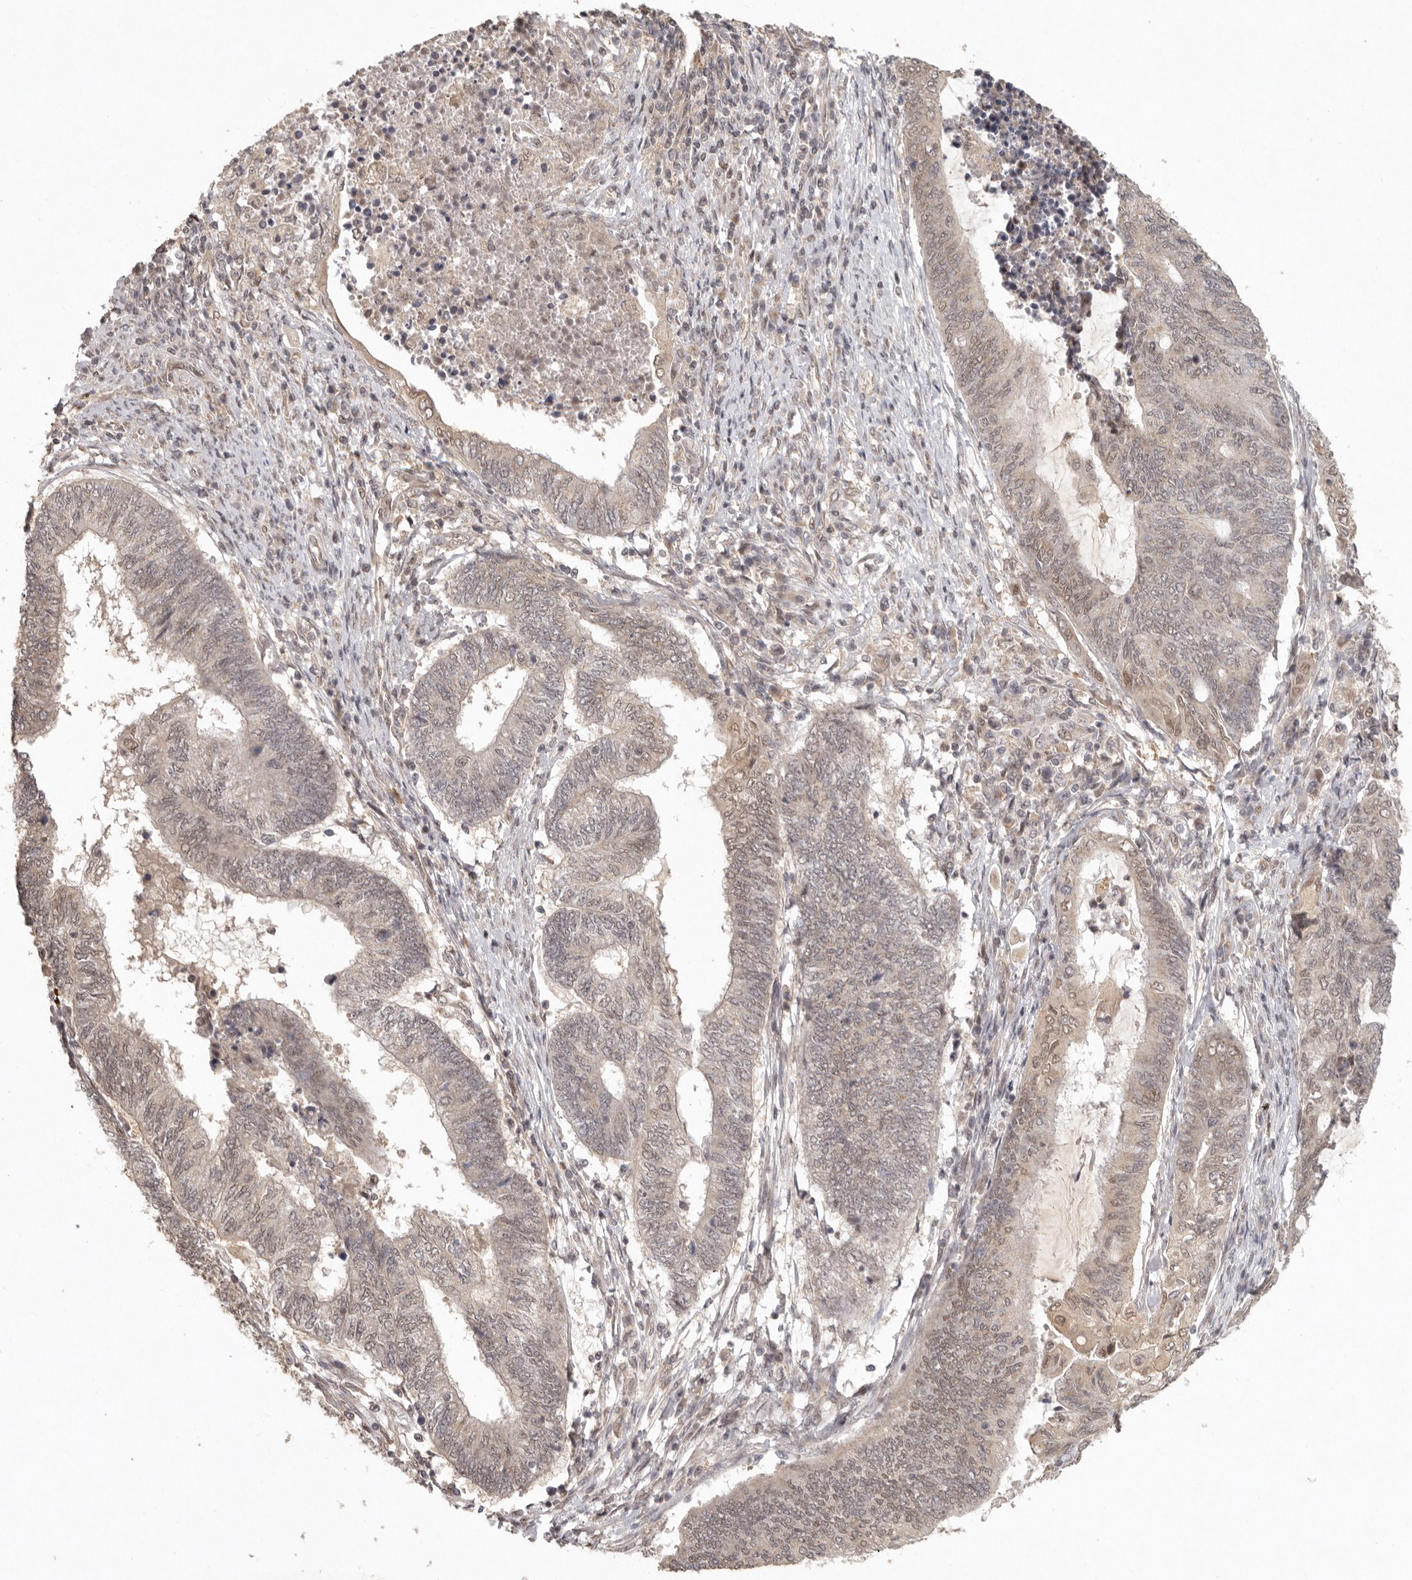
{"staining": {"intensity": "weak", "quantity": "25%-75%", "location": "nuclear"}, "tissue": "endometrial cancer", "cell_type": "Tumor cells", "image_type": "cancer", "snomed": [{"axis": "morphology", "description": "Adenocarcinoma, NOS"}, {"axis": "topography", "description": "Uterus"}, {"axis": "topography", "description": "Endometrium"}], "caption": "Immunohistochemical staining of endometrial cancer reveals low levels of weak nuclear protein positivity in about 25%-75% of tumor cells.", "gene": "LRRC75A", "patient": {"sex": "female", "age": 70}}